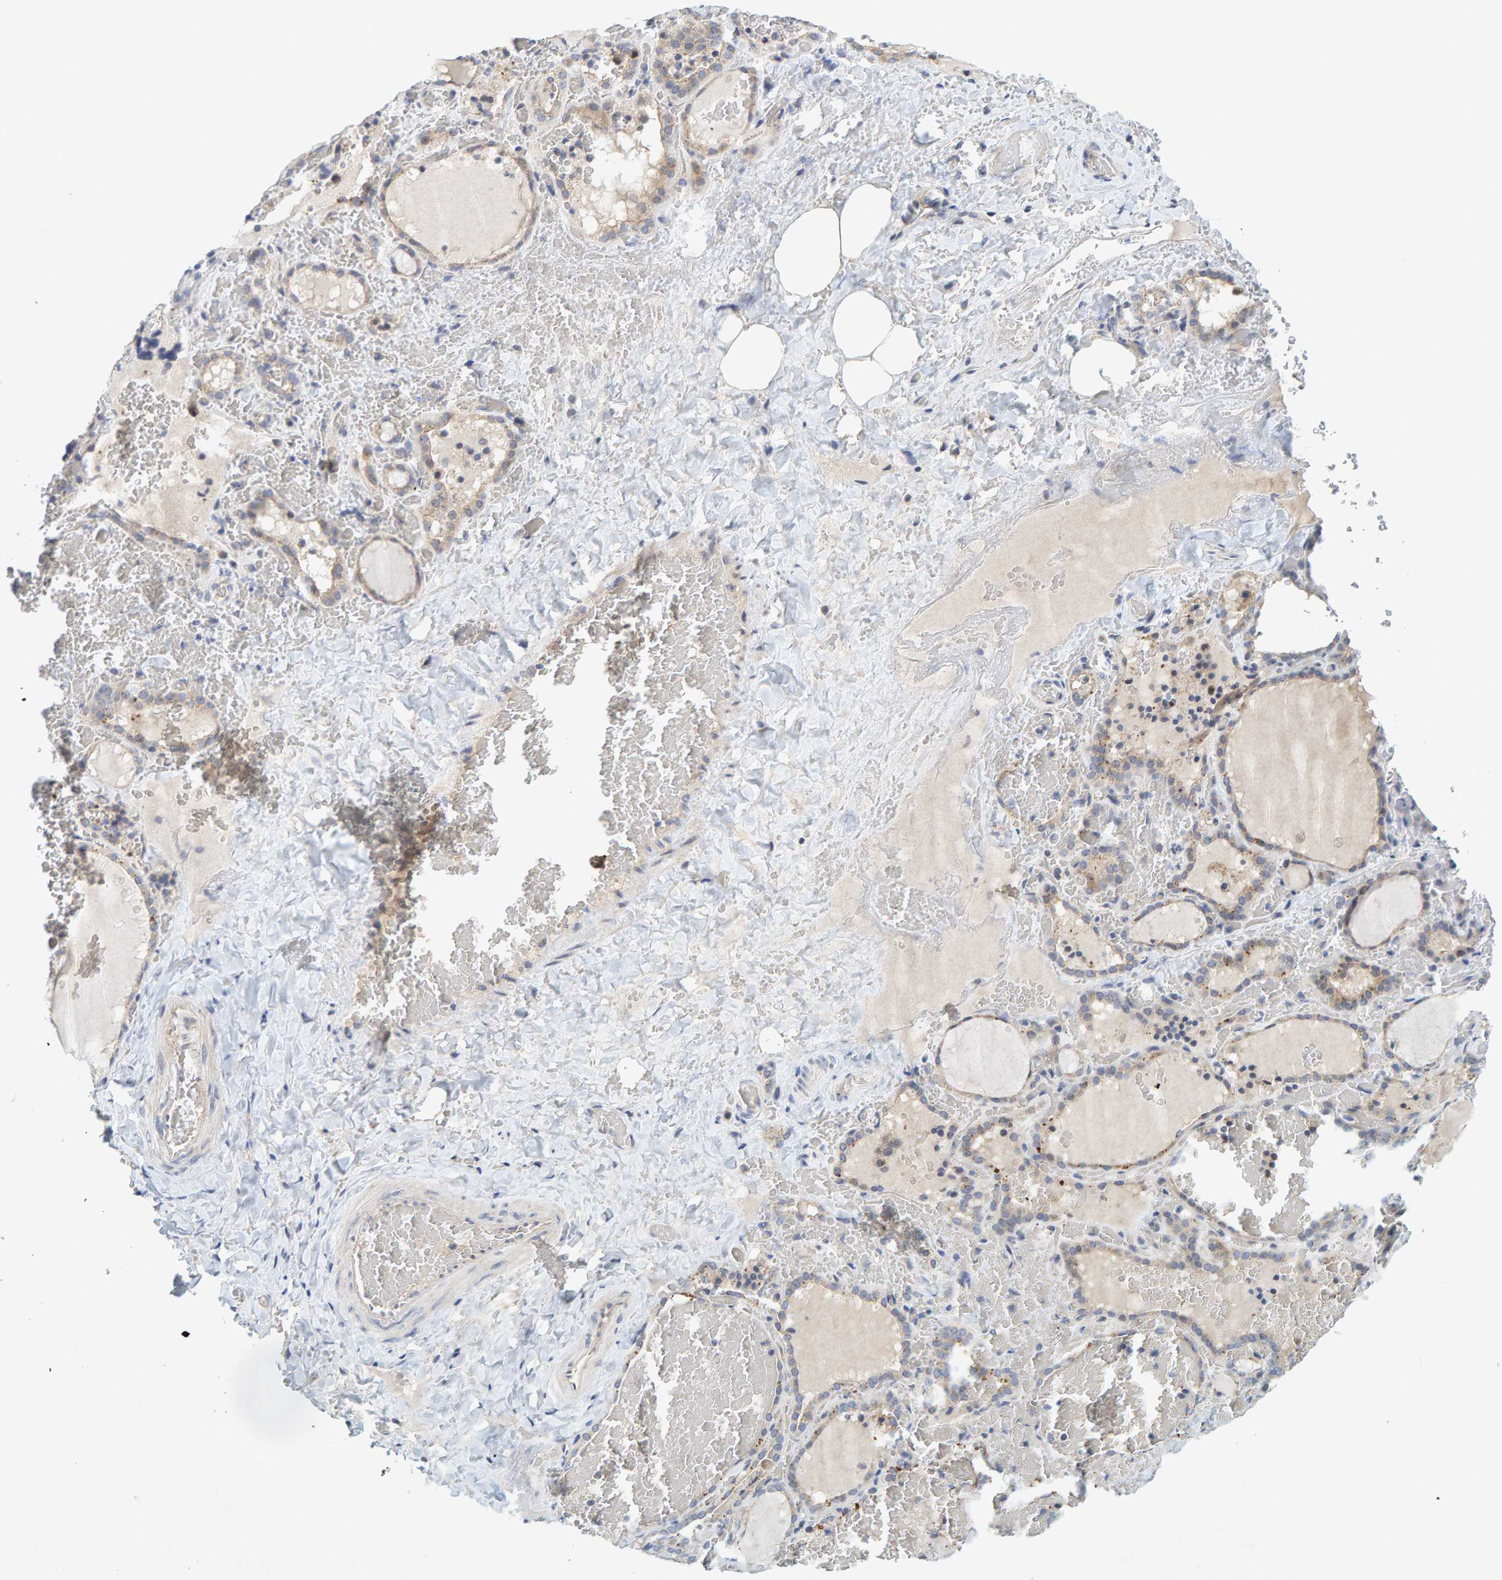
{"staining": {"intensity": "moderate", "quantity": "<25%", "location": "cytoplasmic/membranous"}, "tissue": "thyroid gland", "cell_type": "Glandular cells", "image_type": "normal", "snomed": [{"axis": "morphology", "description": "Normal tissue, NOS"}, {"axis": "topography", "description": "Thyroid gland"}], "caption": "Protein expression analysis of normal thyroid gland shows moderate cytoplasmic/membranous staining in approximately <25% of glandular cells. The protein is stained brown, and the nuclei are stained in blue (DAB IHC with brightfield microscopy, high magnification).", "gene": "ZNF77", "patient": {"sex": "female", "age": 22}}